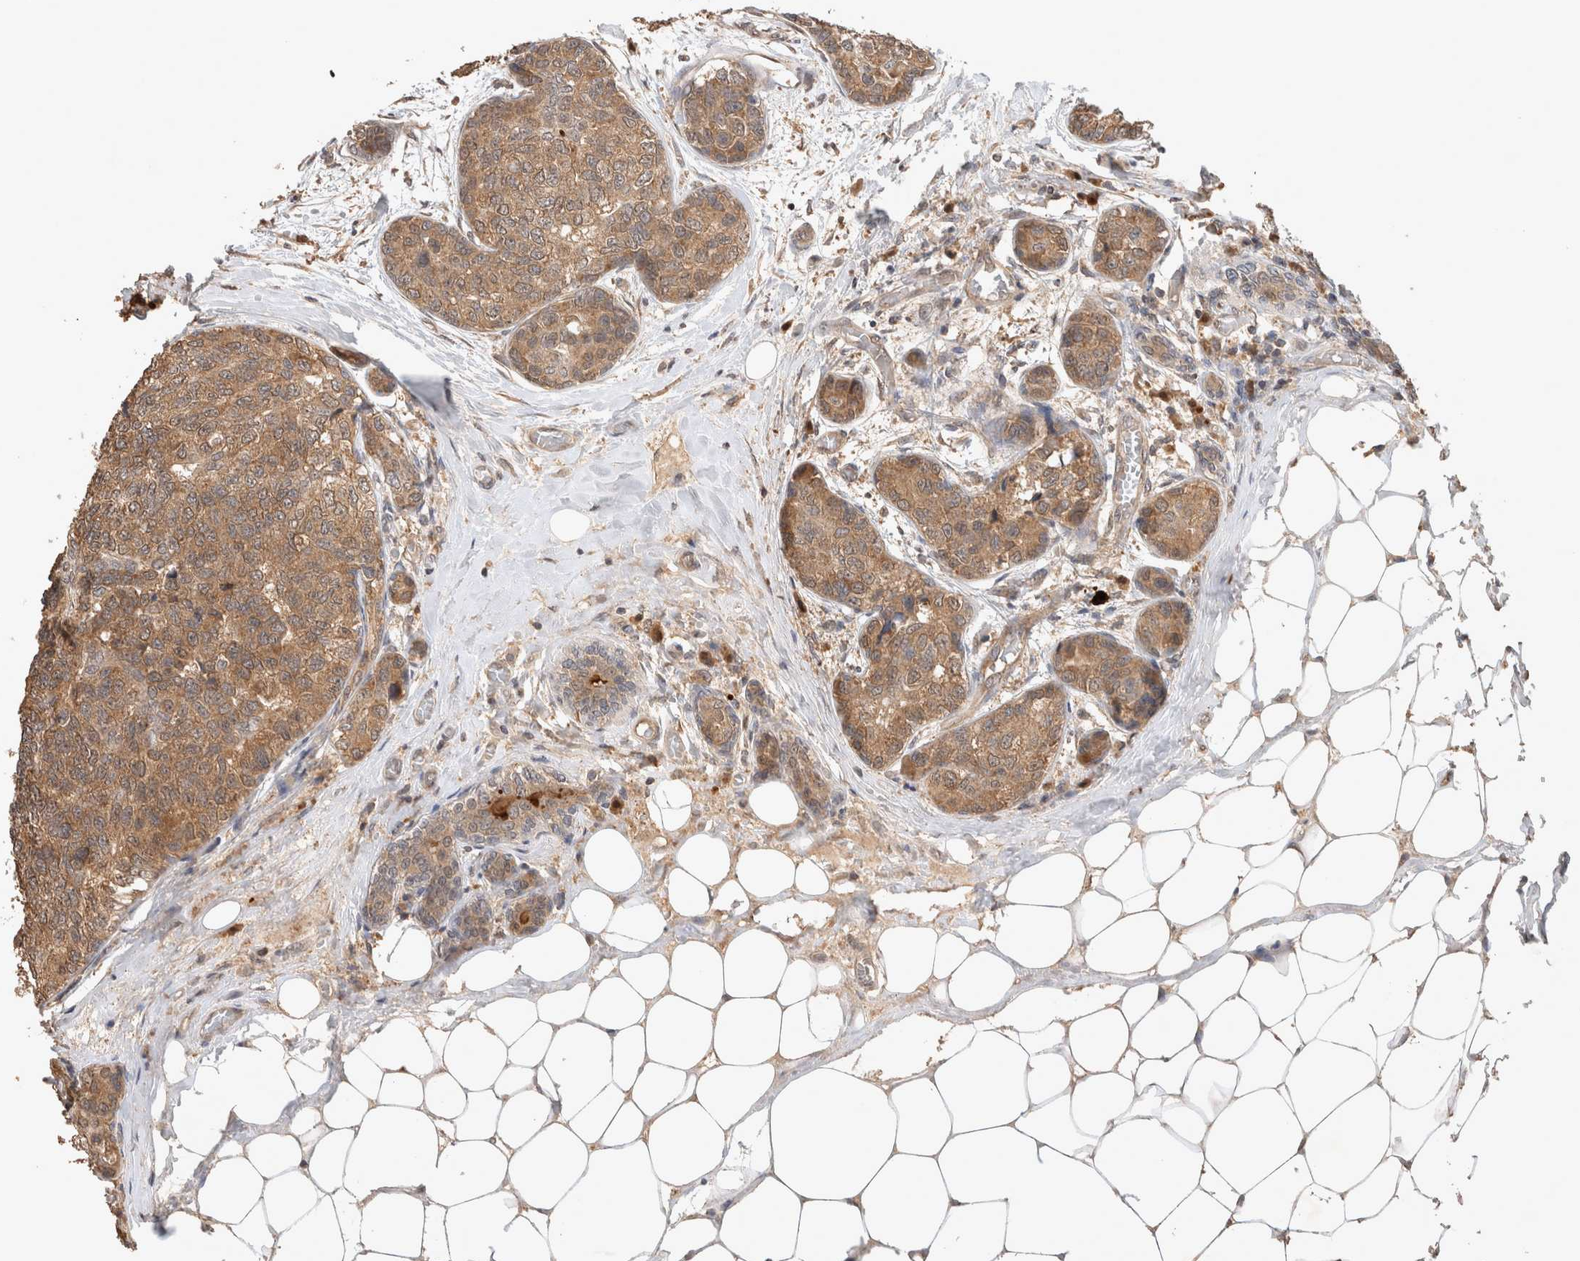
{"staining": {"intensity": "moderate", "quantity": ">75%", "location": "cytoplasmic/membranous"}, "tissue": "breast cancer", "cell_type": "Tumor cells", "image_type": "cancer", "snomed": [{"axis": "morphology", "description": "Normal tissue, NOS"}, {"axis": "morphology", "description": "Duct carcinoma"}, {"axis": "topography", "description": "Breast"}], "caption": "The immunohistochemical stain highlights moderate cytoplasmic/membranous expression in tumor cells of breast intraductal carcinoma tissue.", "gene": "OTUD7B", "patient": {"sex": "female", "age": 43}}